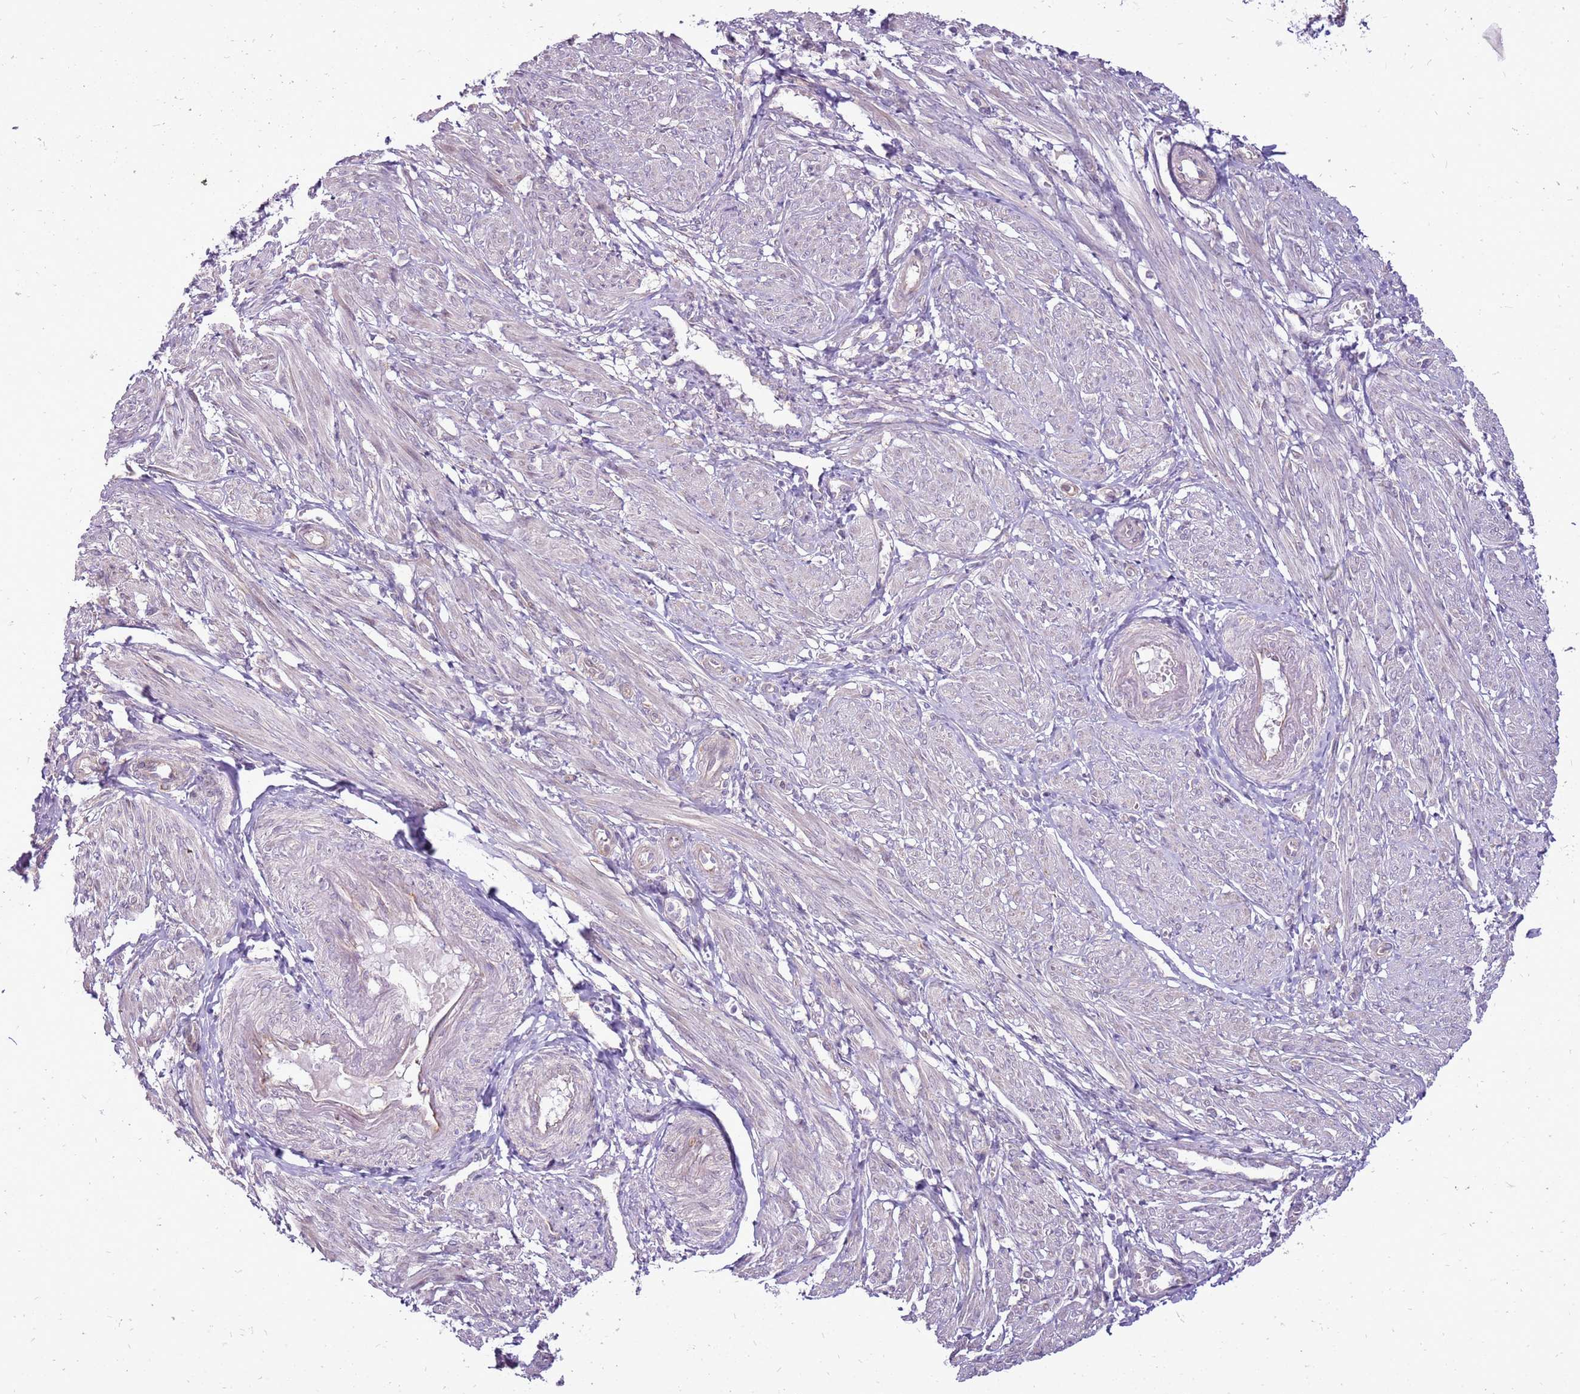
{"staining": {"intensity": "negative", "quantity": "none", "location": "none"}, "tissue": "smooth muscle", "cell_type": "Smooth muscle cells", "image_type": "normal", "snomed": [{"axis": "morphology", "description": "Normal tissue, NOS"}, {"axis": "topography", "description": "Smooth muscle"}], "caption": "Immunohistochemistry (IHC) of unremarkable smooth muscle demonstrates no staining in smooth muscle cells.", "gene": "UGGT2", "patient": {"sex": "female", "age": 39}}